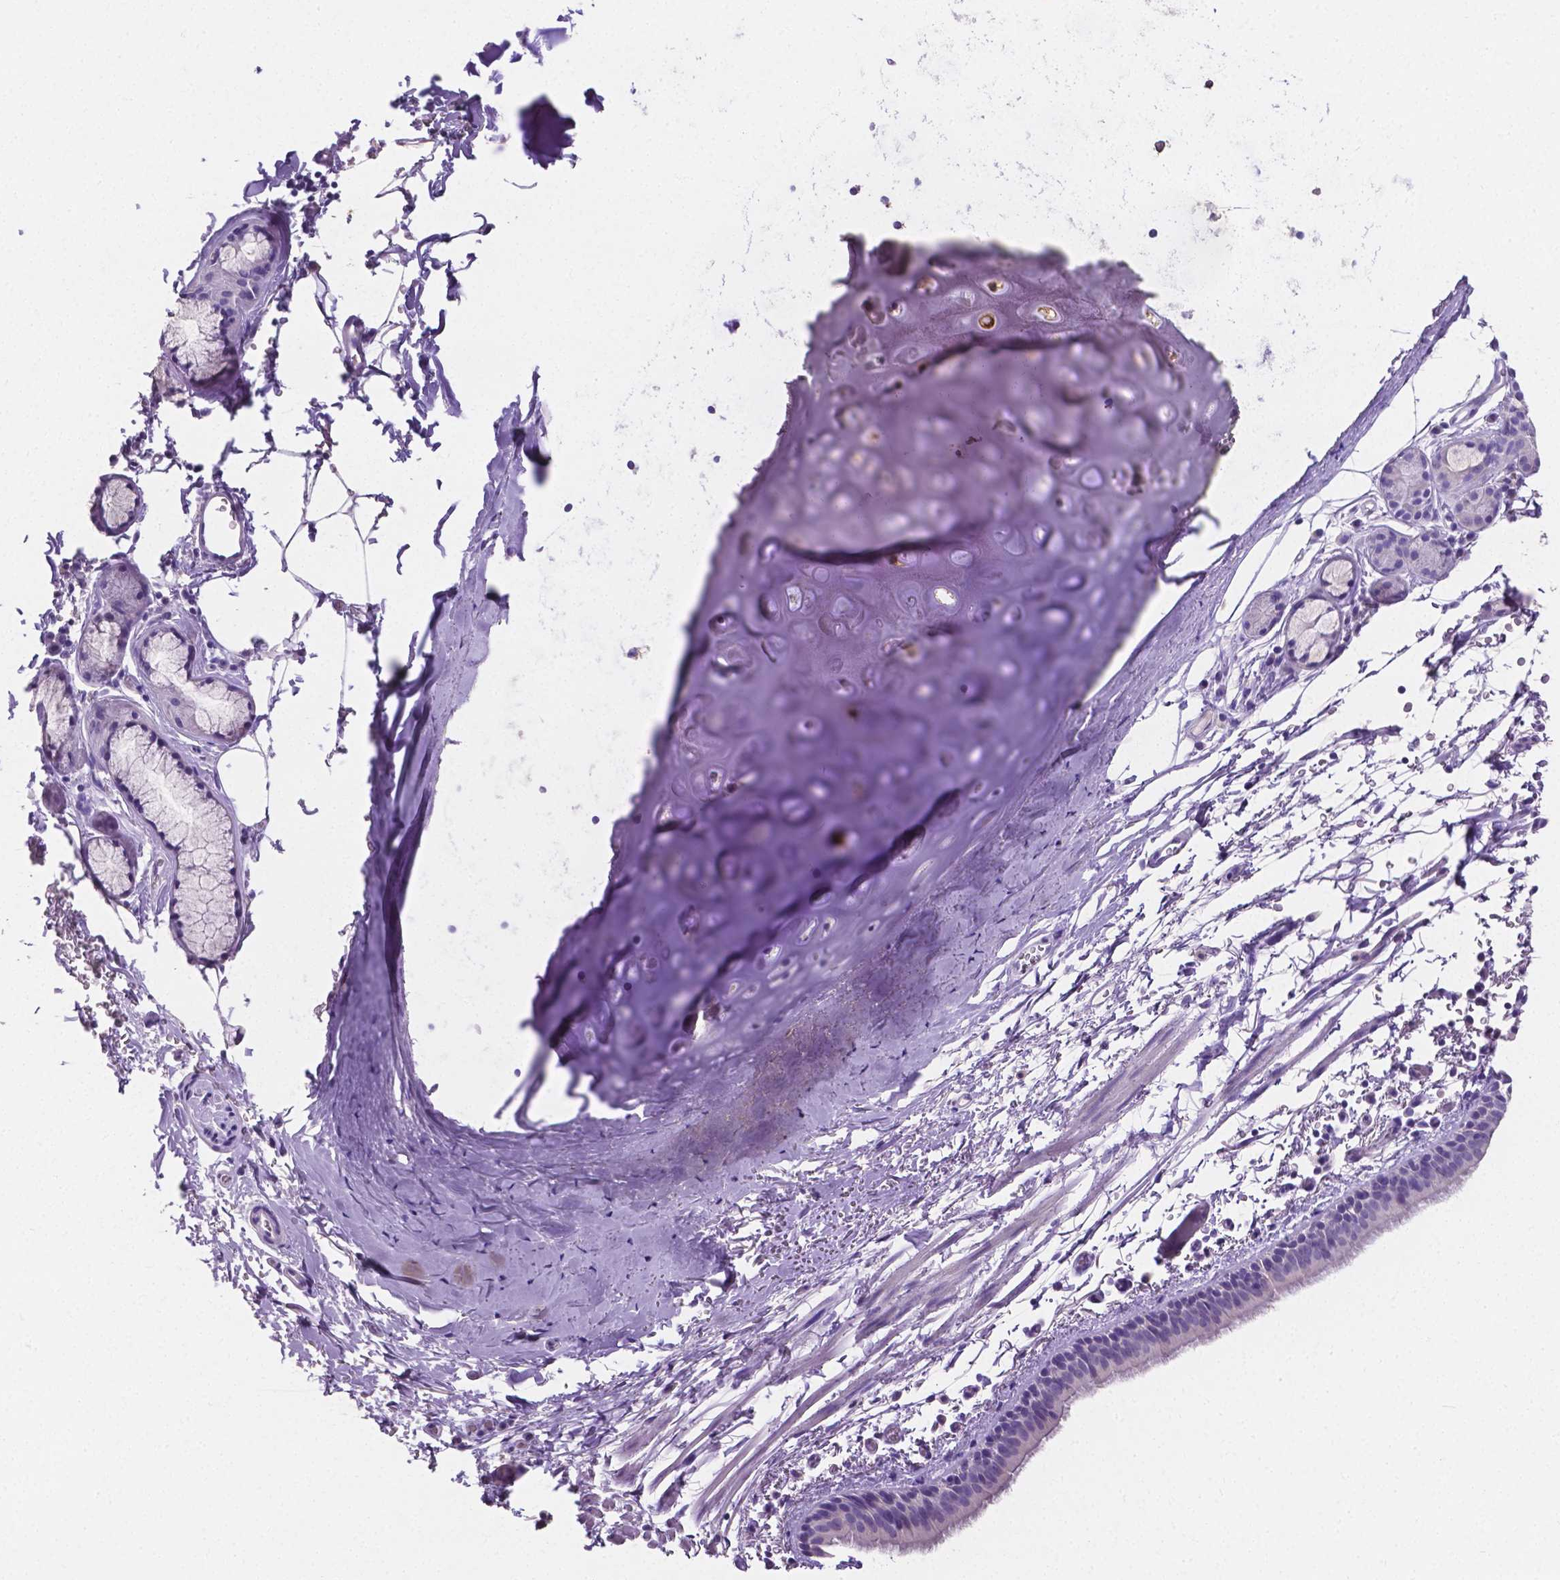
{"staining": {"intensity": "negative", "quantity": "none", "location": "none"}, "tissue": "bronchus", "cell_type": "Respiratory epithelial cells", "image_type": "normal", "snomed": [{"axis": "morphology", "description": "Normal tissue, NOS"}, {"axis": "topography", "description": "Bronchus"}], "caption": "IHC histopathology image of unremarkable bronchus: bronchus stained with DAB (3,3'-diaminobenzidine) exhibits no significant protein staining in respiratory epithelial cells.", "gene": "SLC22A2", "patient": {"sex": "female", "age": 61}}